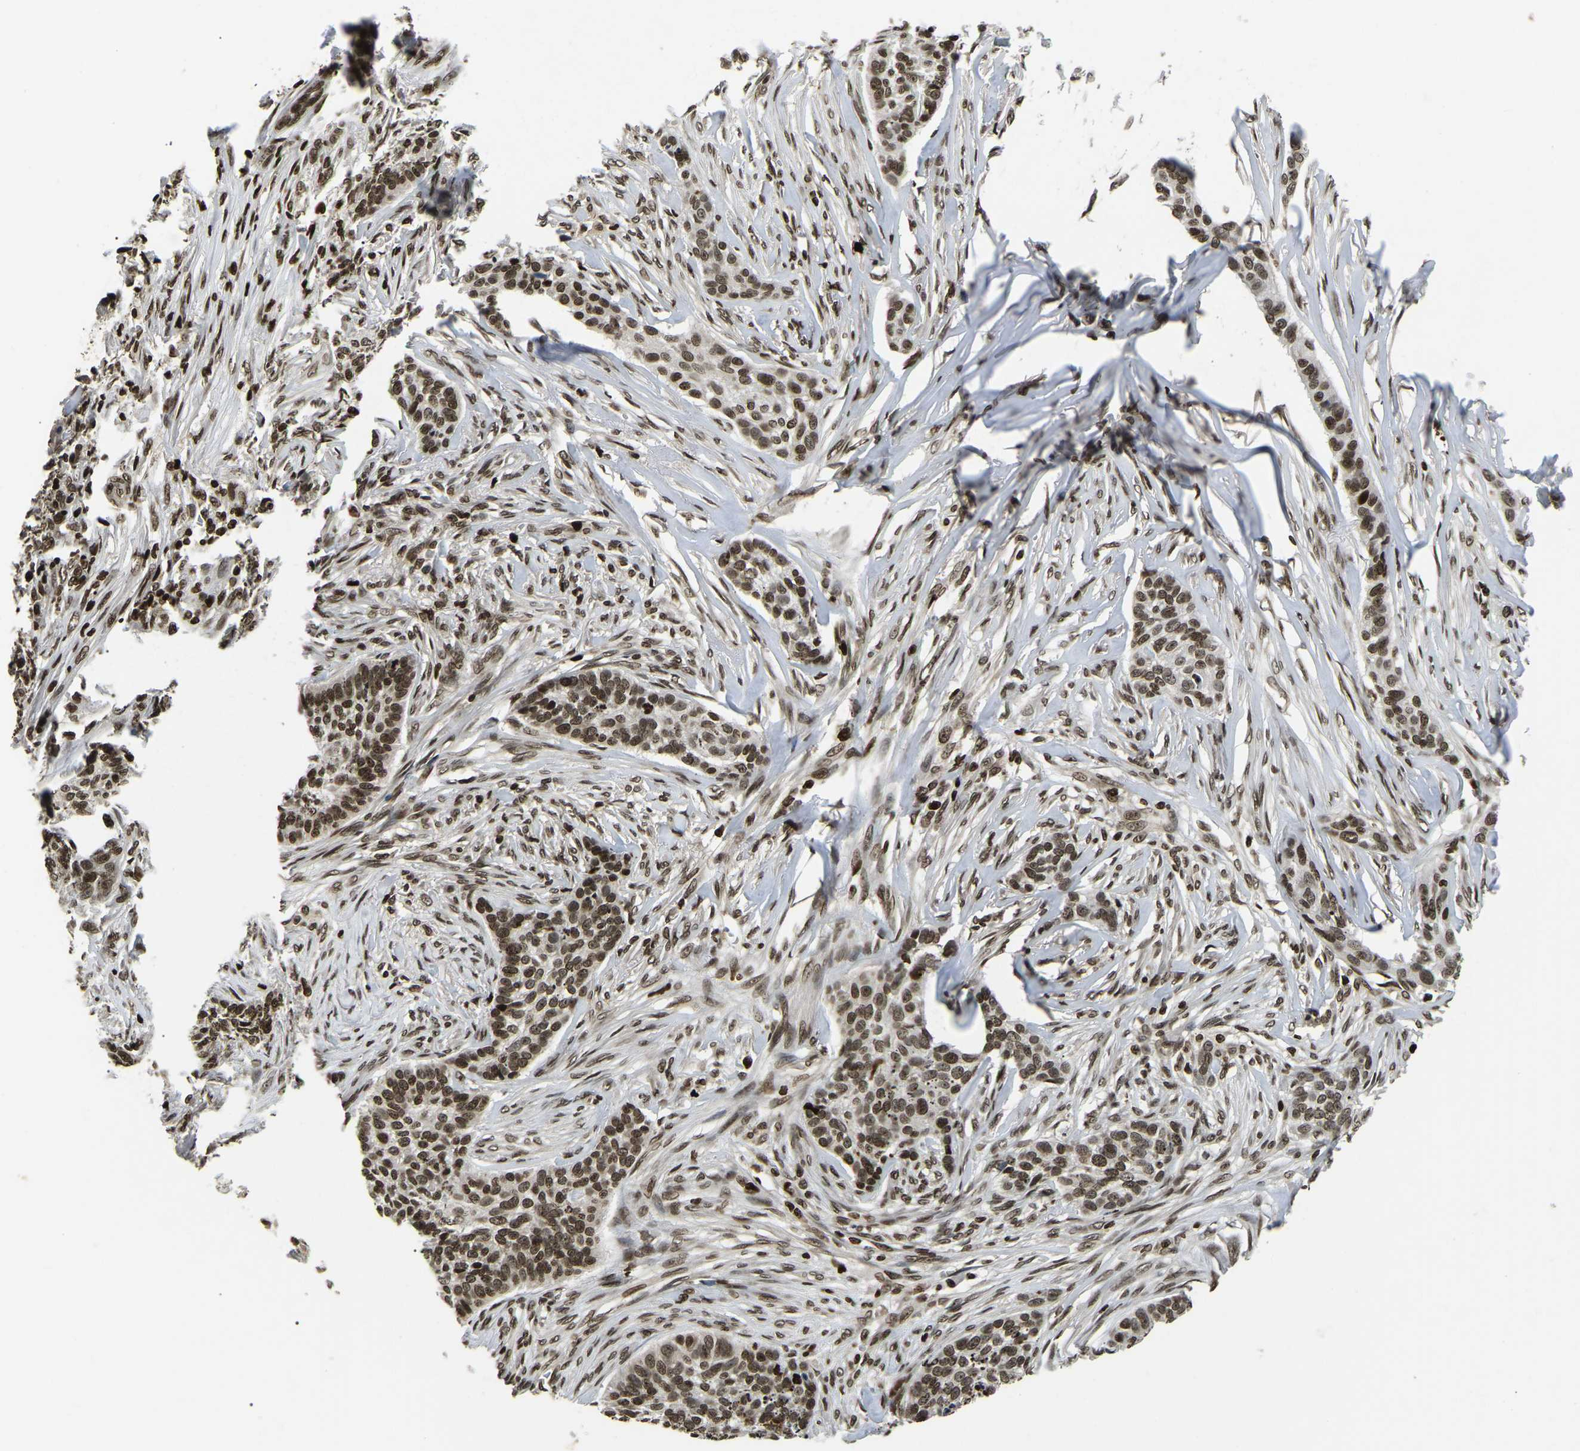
{"staining": {"intensity": "moderate", "quantity": ">75%", "location": "nuclear"}, "tissue": "skin cancer", "cell_type": "Tumor cells", "image_type": "cancer", "snomed": [{"axis": "morphology", "description": "Basal cell carcinoma"}, {"axis": "topography", "description": "Skin"}], "caption": "Immunohistochemical staining of skin basal cell carcinoma exhibits moderate nuclear protein positivity in approximately >75% of tumor cells.", "gene": "LRRC61", "patient": {"sex": "male", "age": 85}}